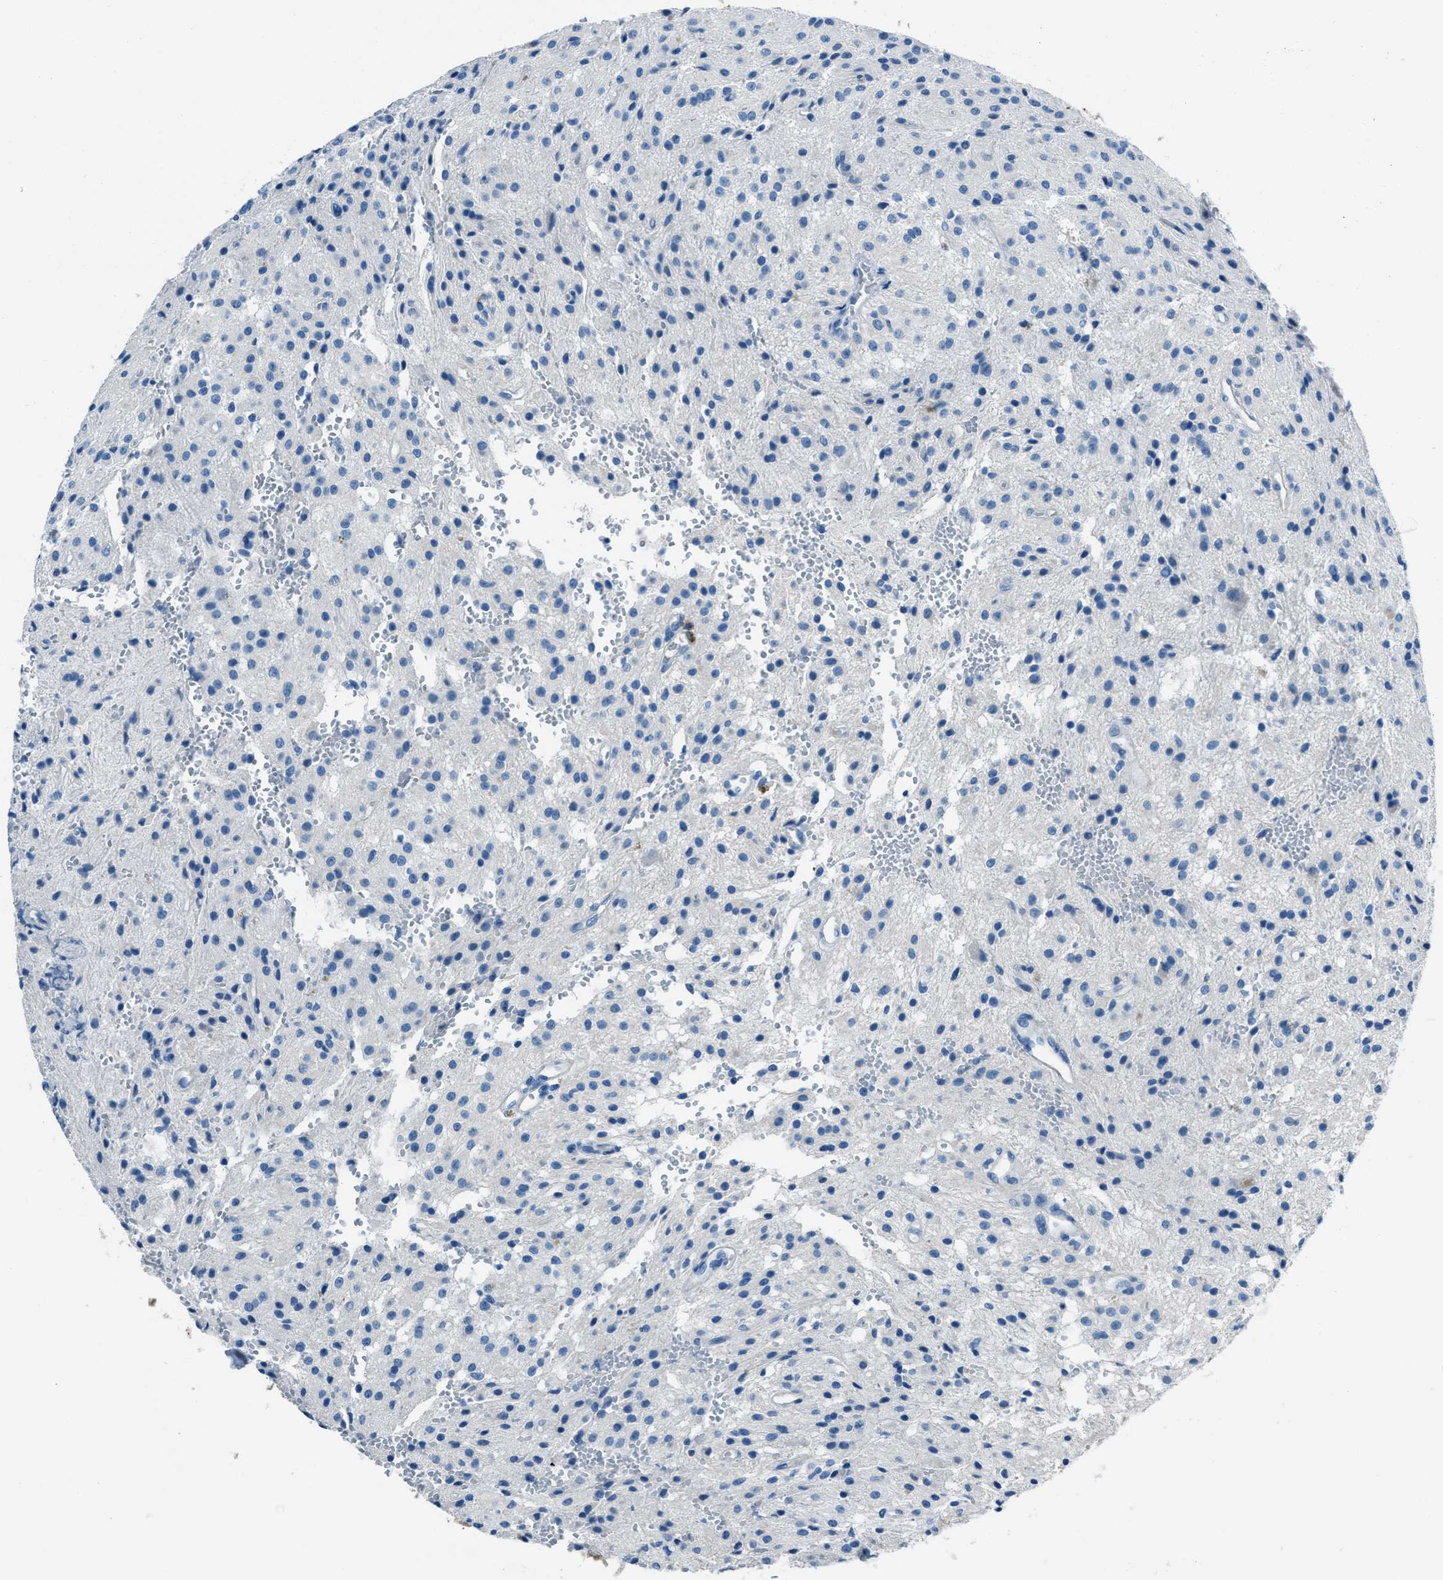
{"staining": {"intensity": "negative", "quantity": "none", "location": "none"}, "tissue": "glioma", "cell_type": "Tumor cells", "image_type": "cancer", "snomed": [{"axis": "morphology", "description": "Glioma, malignant, High grade"}, {"axis": "topography", "description": "Brain"}], "caption": "DAB immunohistochemical staining of high-grade glioma (malignant) shows no significant positivity in tumor cells. (Brightfield microscopy of DAB IHC at high magnification).", "gene": "AMACR", "patient": {"sex": "female", "age": 59}}